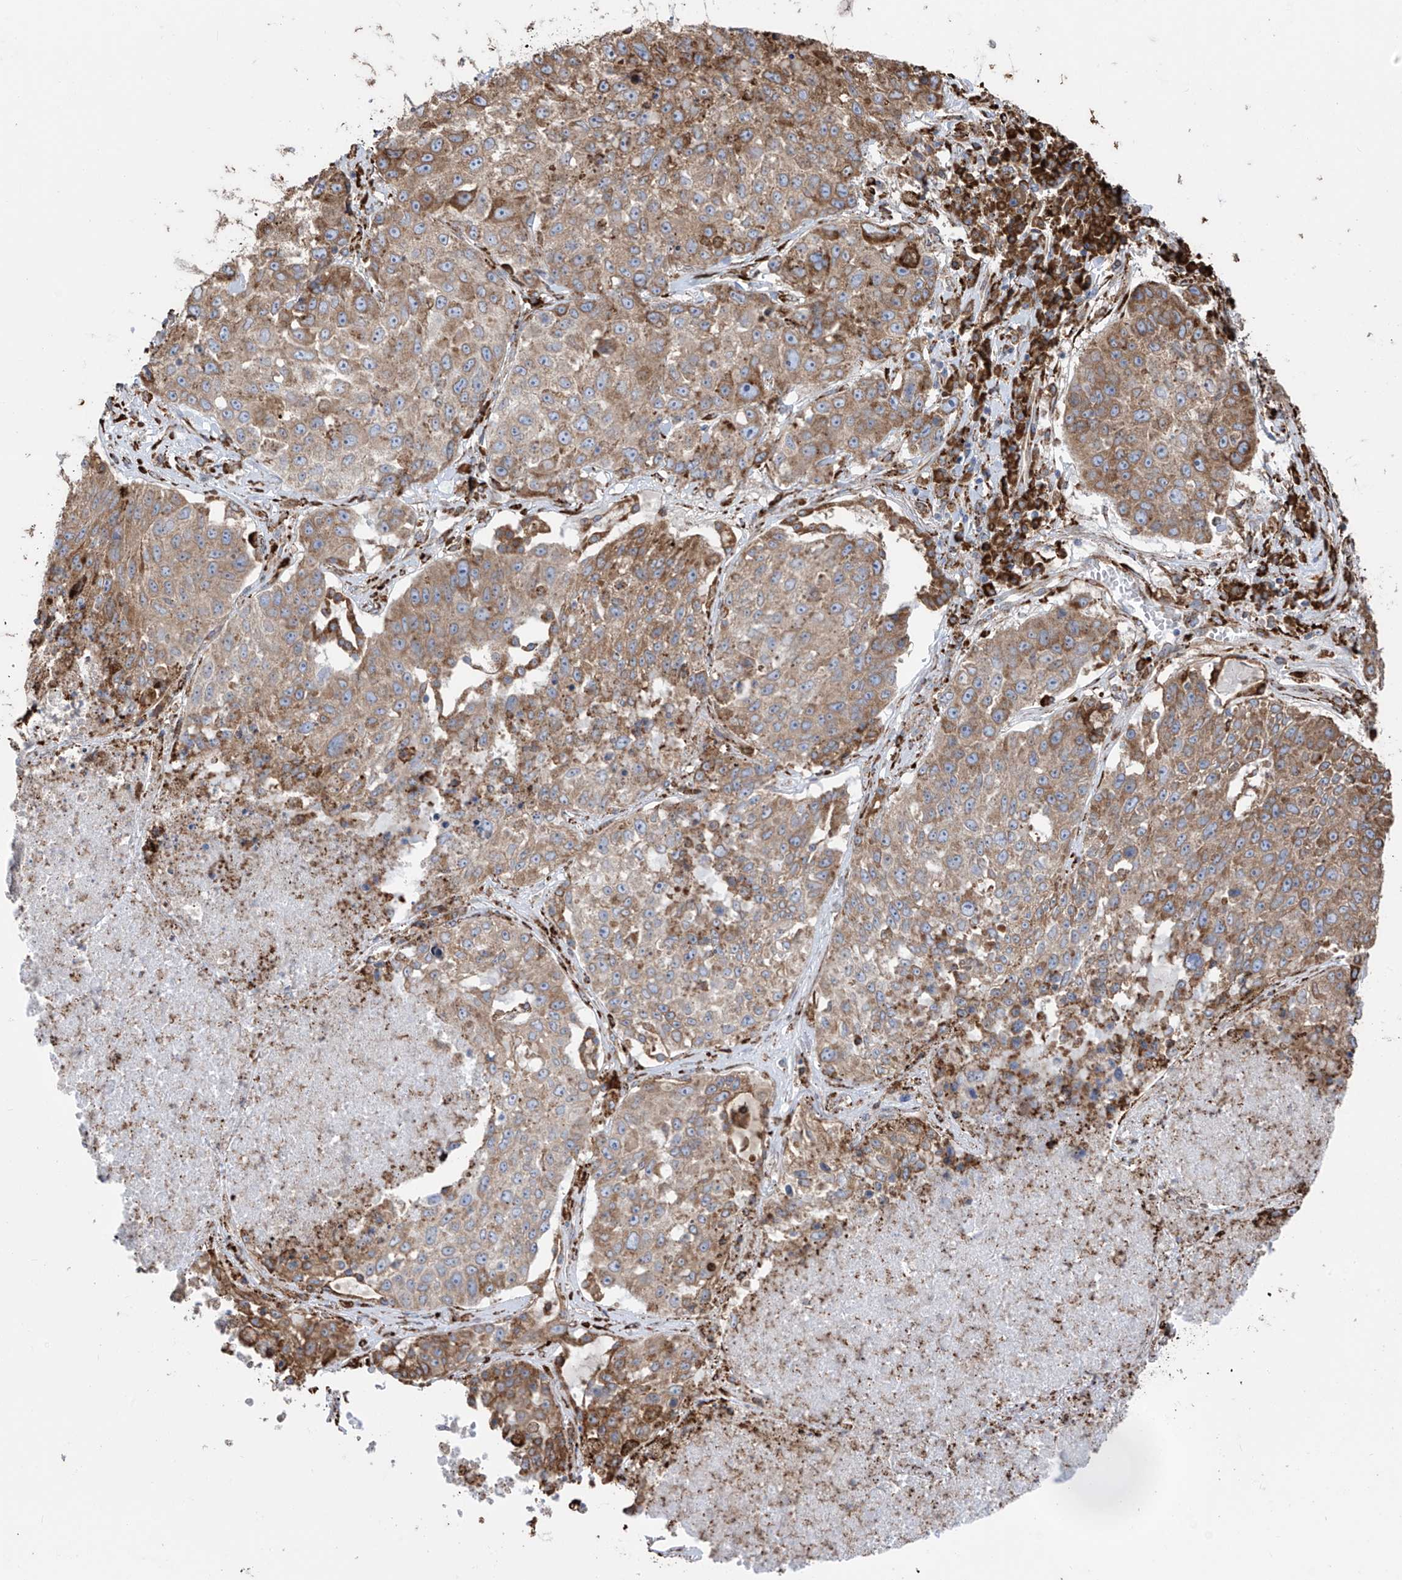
{"staining": {"intensity": "moderate", "quantity": ">75%", "location": "cytoplasmic/membranous"}, "tissue": "lung cancer", "cell_type": "Tumor cells", "image_type": "cancer", "snomed": [{"axis": "morphology", "description": "Squamous cell carcinoma, NOS"}, {"axis": "topography", "description": "Lung"}], "caption": "Squamous cell carcinoma (lung) stained for a protein (brown) displays moderate cytoplasmic/membranous positive expression in about >75% of tumor cells.", "gene": "ZNF354C", "patient": {"sex": "male", "age": 61}}